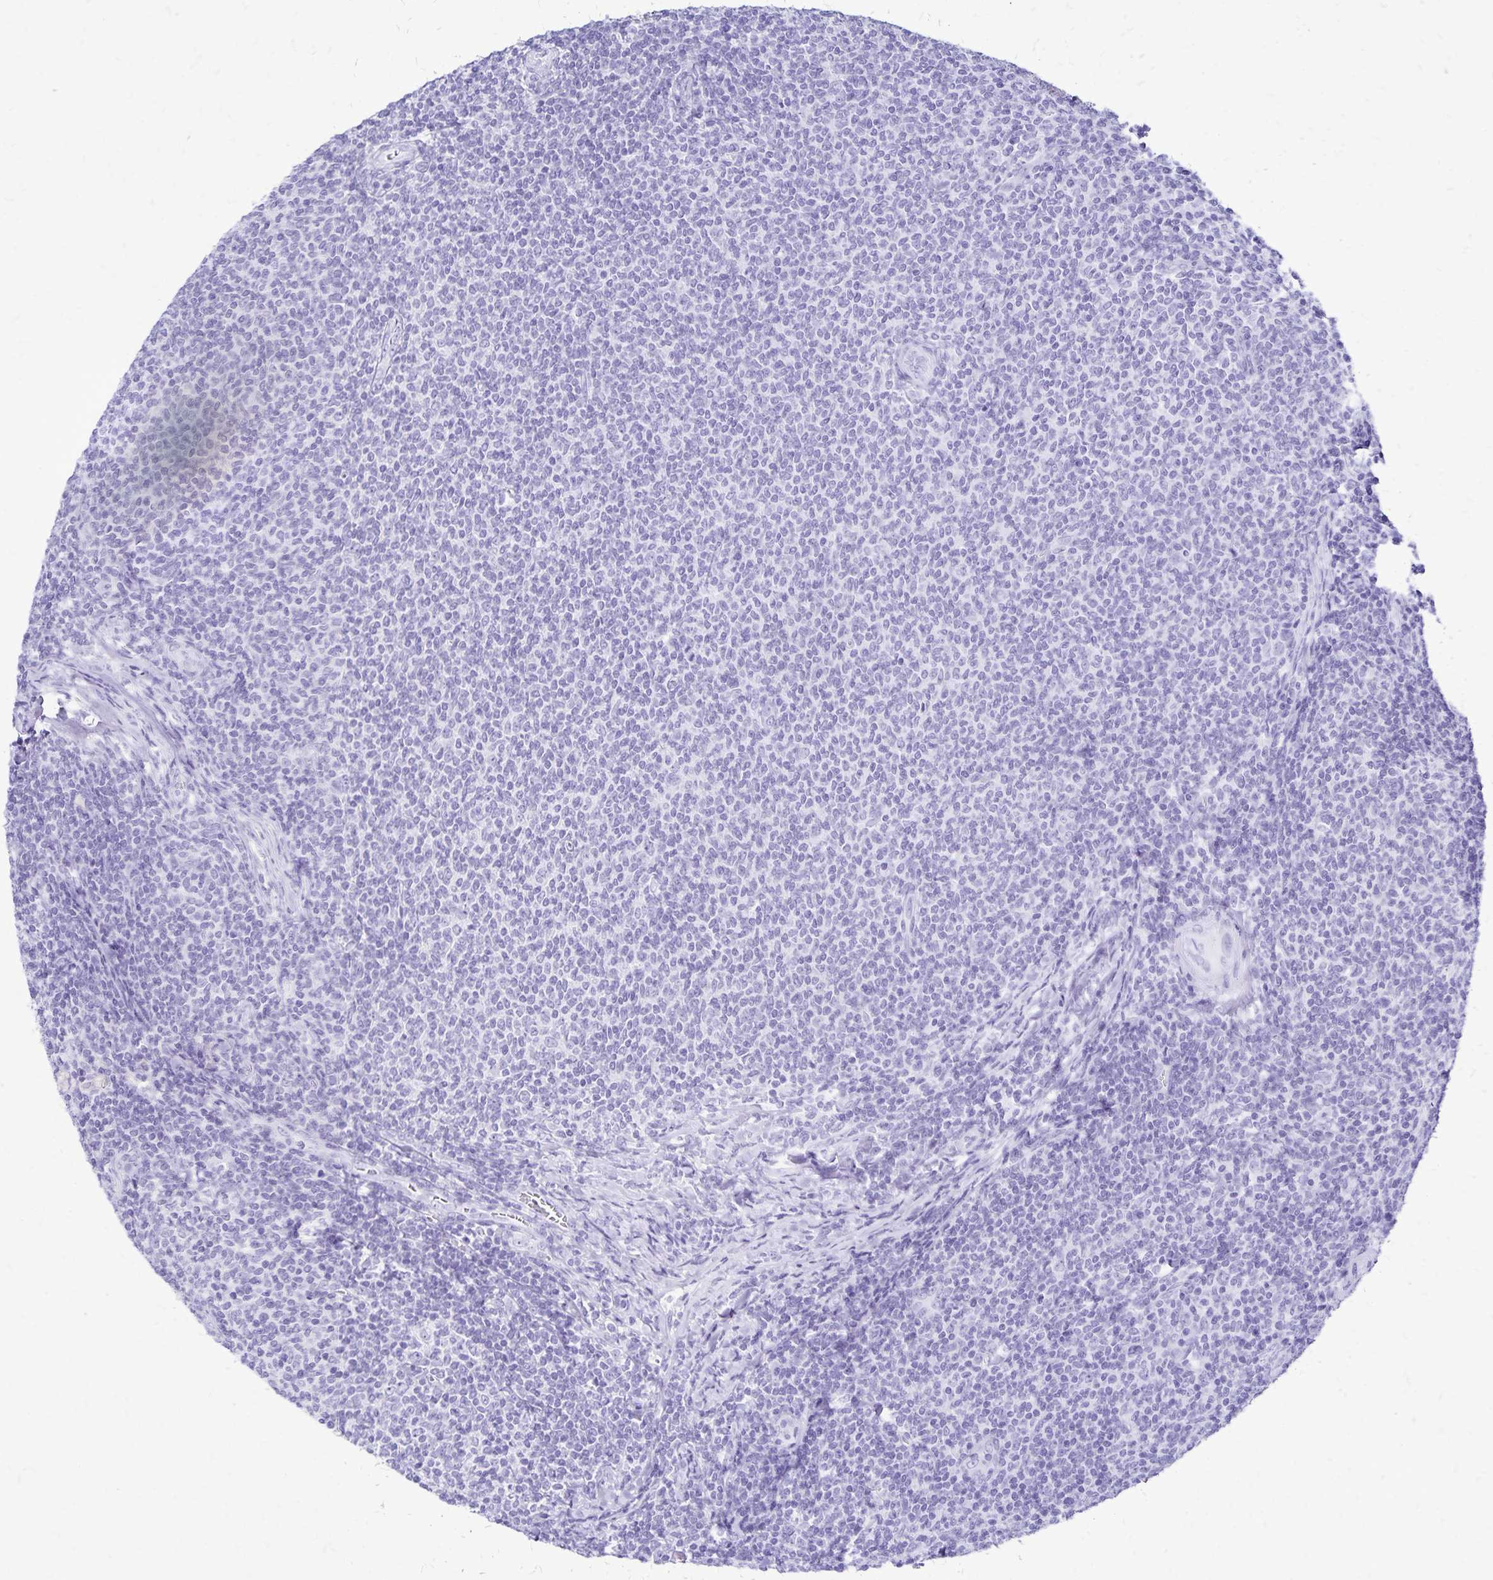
{"staining": {"intensity": "negative", "quantity": "none", "location": "none"}, "tissue": "lymphoma", "cell_type": "Tumor cells", "image_type": "cancer", "snomed": [{"axis": "morphology", "description": "Malignant lymphoma, non-Hodgkin's type, Low grade"}, {"axis": "topography", "description": "Lymph node"}], "caption": "The micrograph demonstrates no staining of tumor cells in low-grade malignant lymphoma, non-Hodgkin's type. (Stains: DAB (3,3'-diaminobenzidine) immunohistochemistry (IHC) with hematoxylin counter stain, Microscopy: brightfield microscopy at high magnification).", "gene": "LIN28B", "patient": {"sex": "male", "age": 52}}